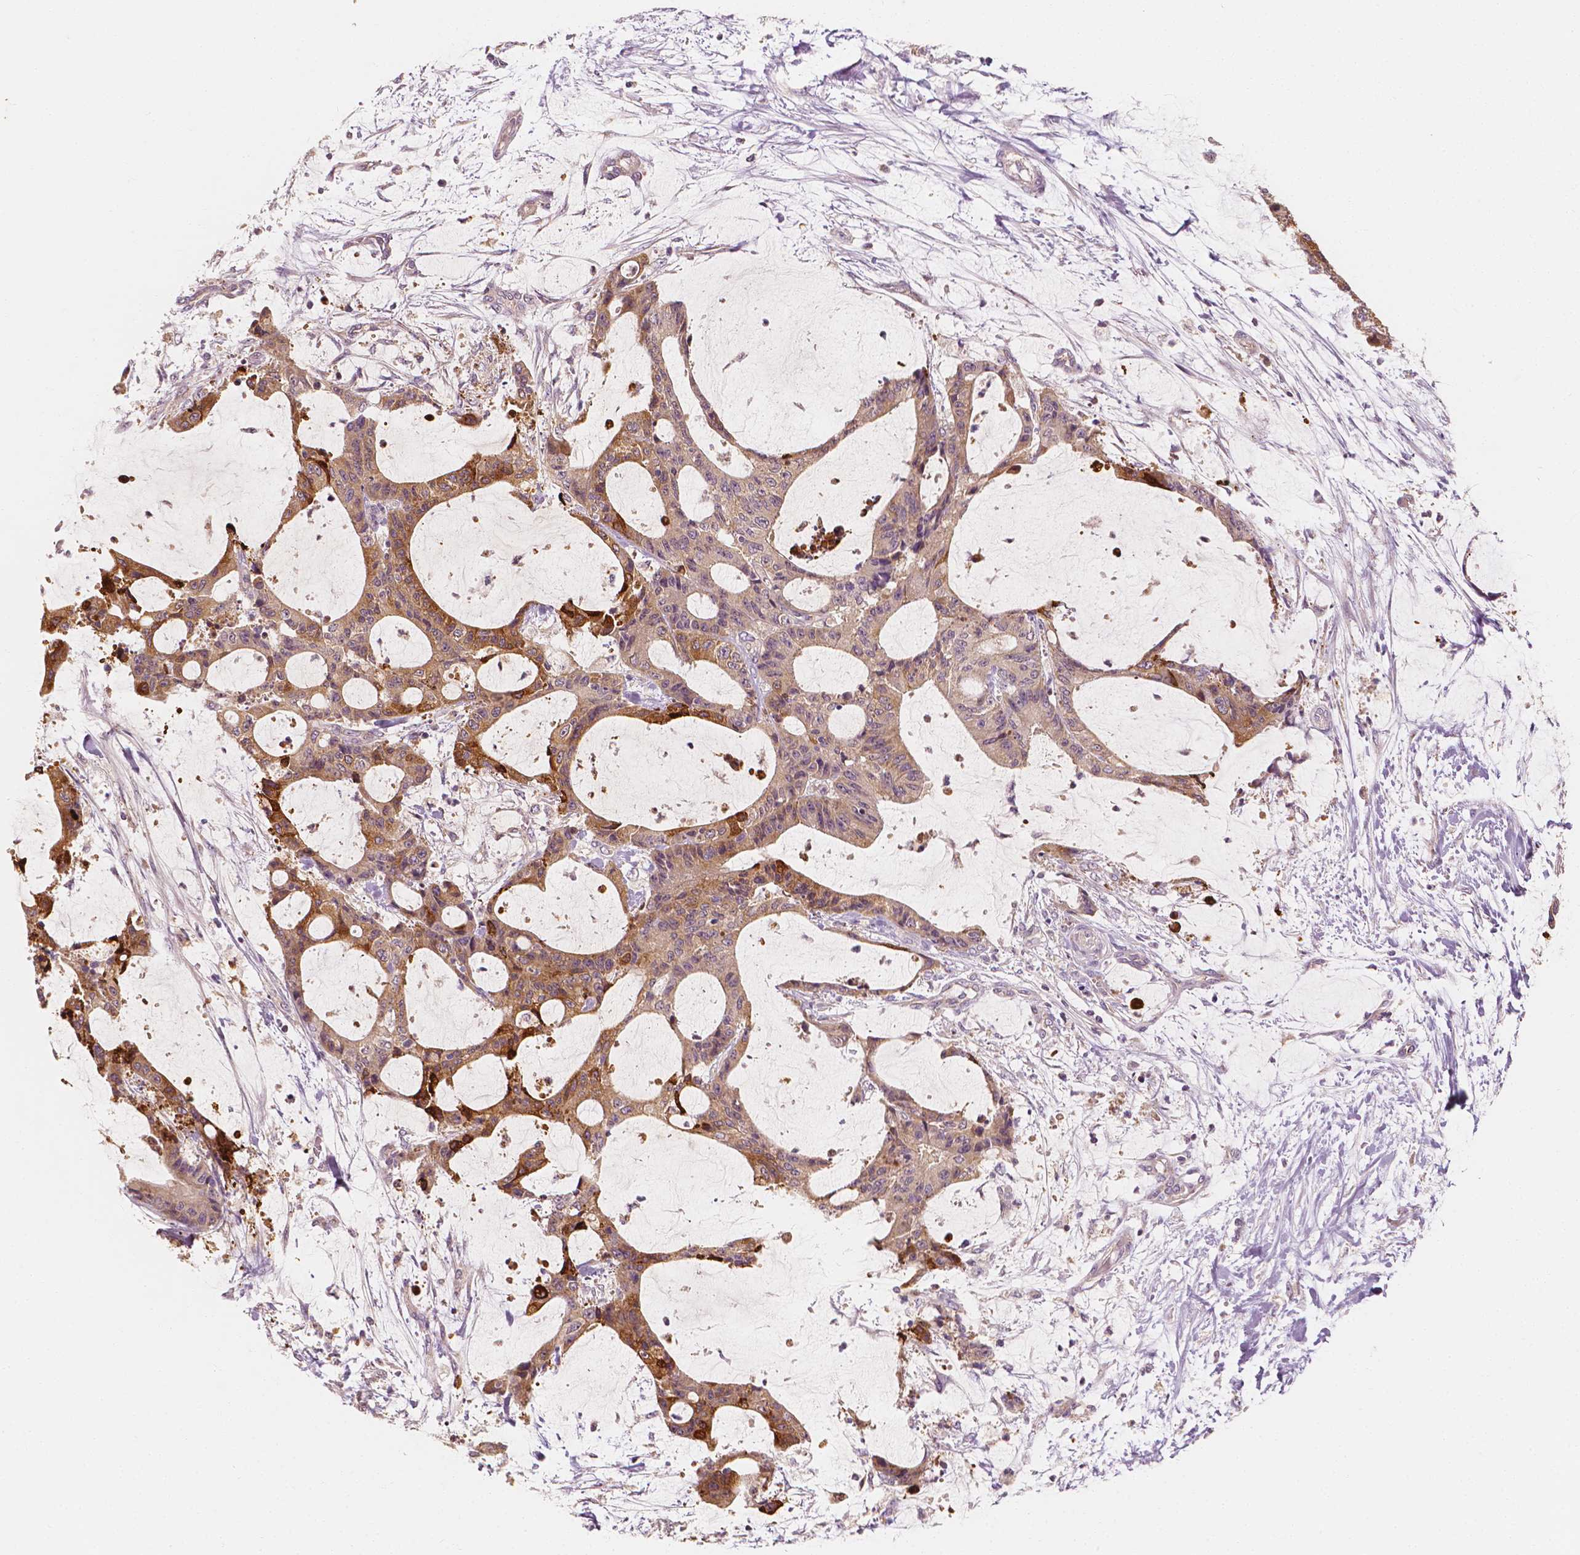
{"staining": {"intensity": "moderate", "quantity": "25%-75%", "location": "cytoplasmic/membranous"}, "tissue": "liver cancer", "cell_type": "Tumor cells", "image_type": "cancer", "snomed": [{"axis": "morphology", "description": "Cholangiocarcinoma"}, {"axis": "topography", "description": "Liver"}], "caption": "Tumor cells display medium levels of moderate cytoplasmic/membranous staining in approximately 25%-75% of cells in liver cholangiocarcinoma.", "gene": "SHPK", "patient": {"sex": "female", "age": 73}}